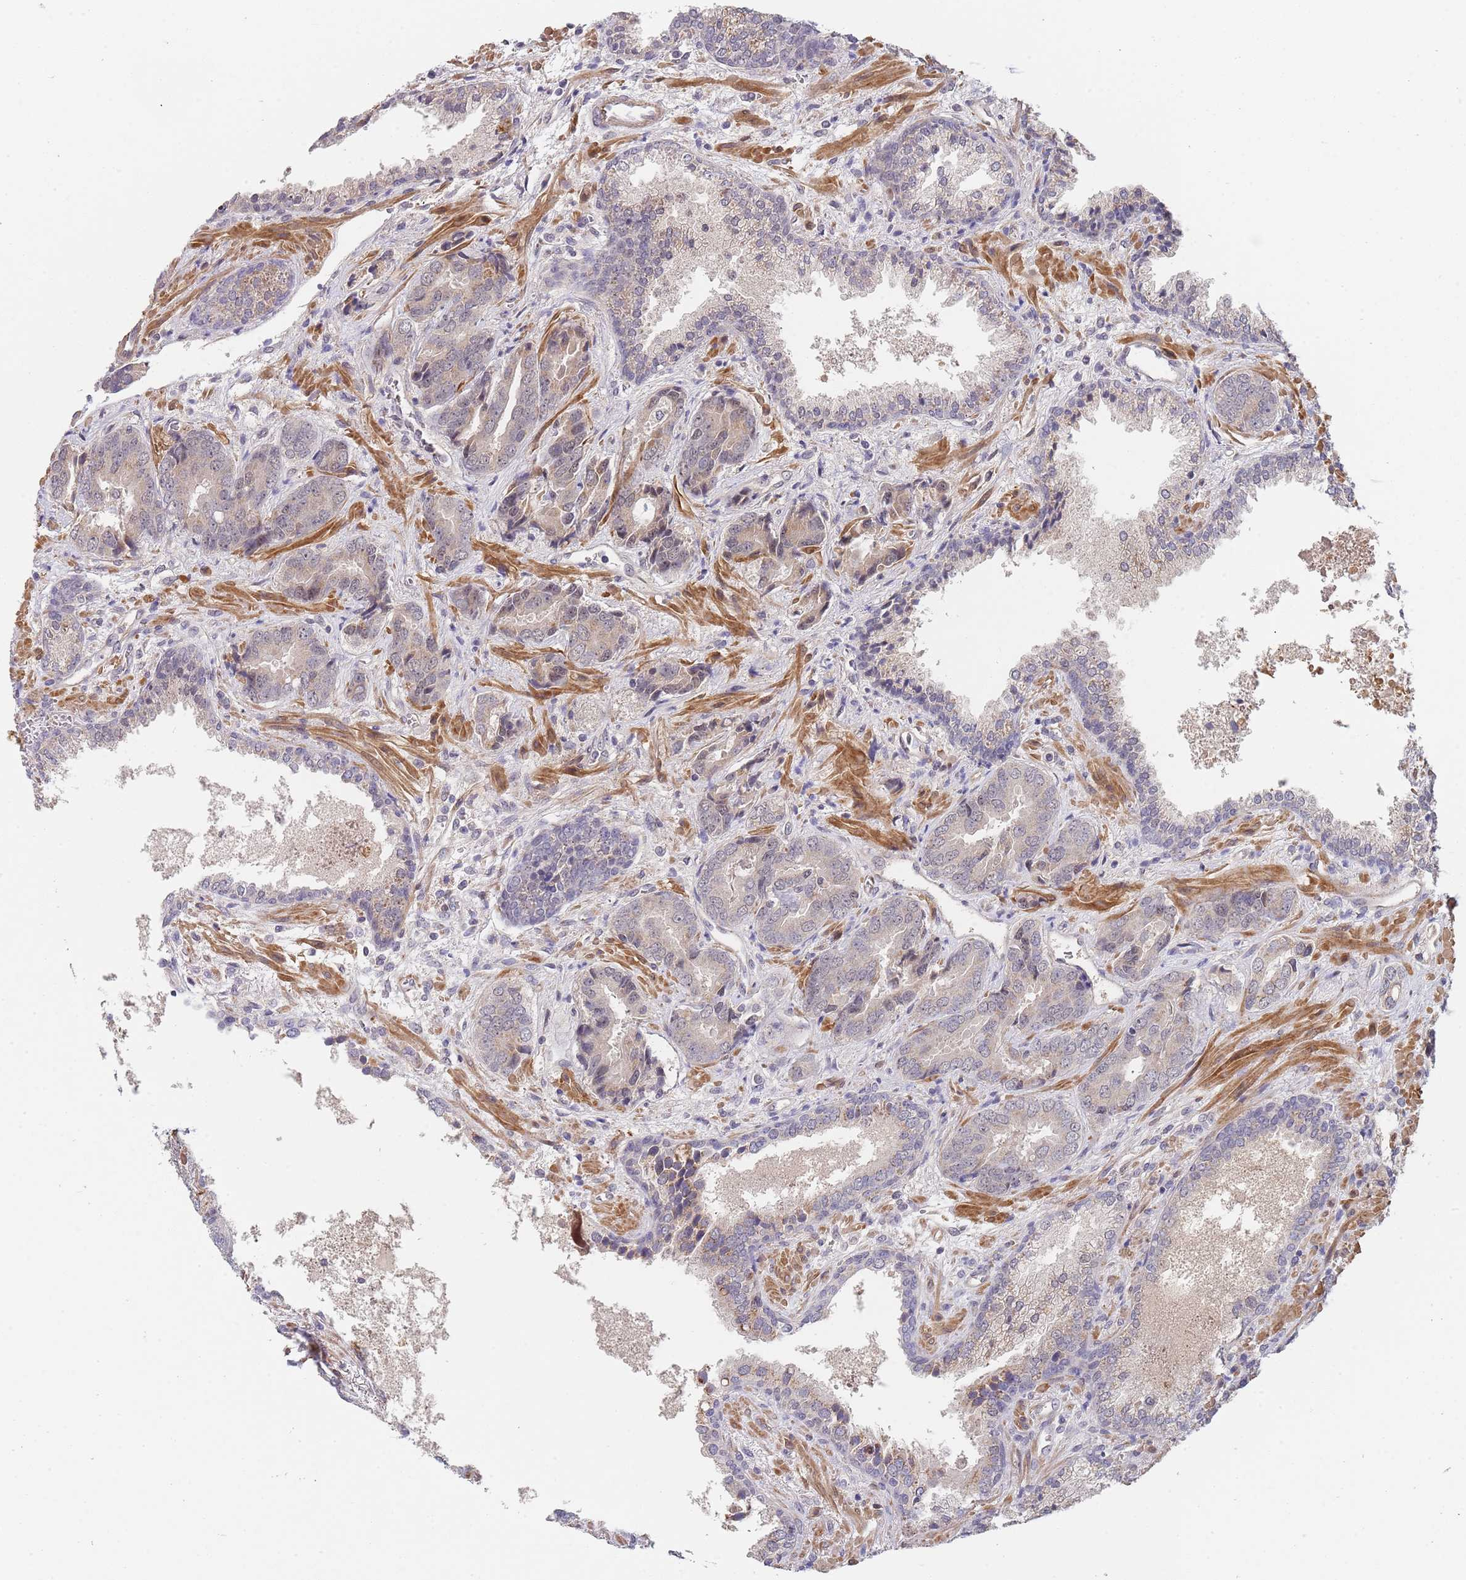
{"staining": {"intensity": "negative", "quantity": "none", "location": "none"}, "tissue": "prostate cancer", "cell_type": "Tumor cells", "image_type": "cancer", "snomed": [{"axis": "morphology", "description": "Adenocarcinoma, High grade"}, {"axis": "topography", "description": "Prostate"}], "caption": "The immunohistochemistry photomicrograph has no significant expression in tumor cells of prostate cancer (high-grade adenocarcinoma) tissue.", "gene": "B4GALT4", "patient": {"sex": "male", "age": 71}}